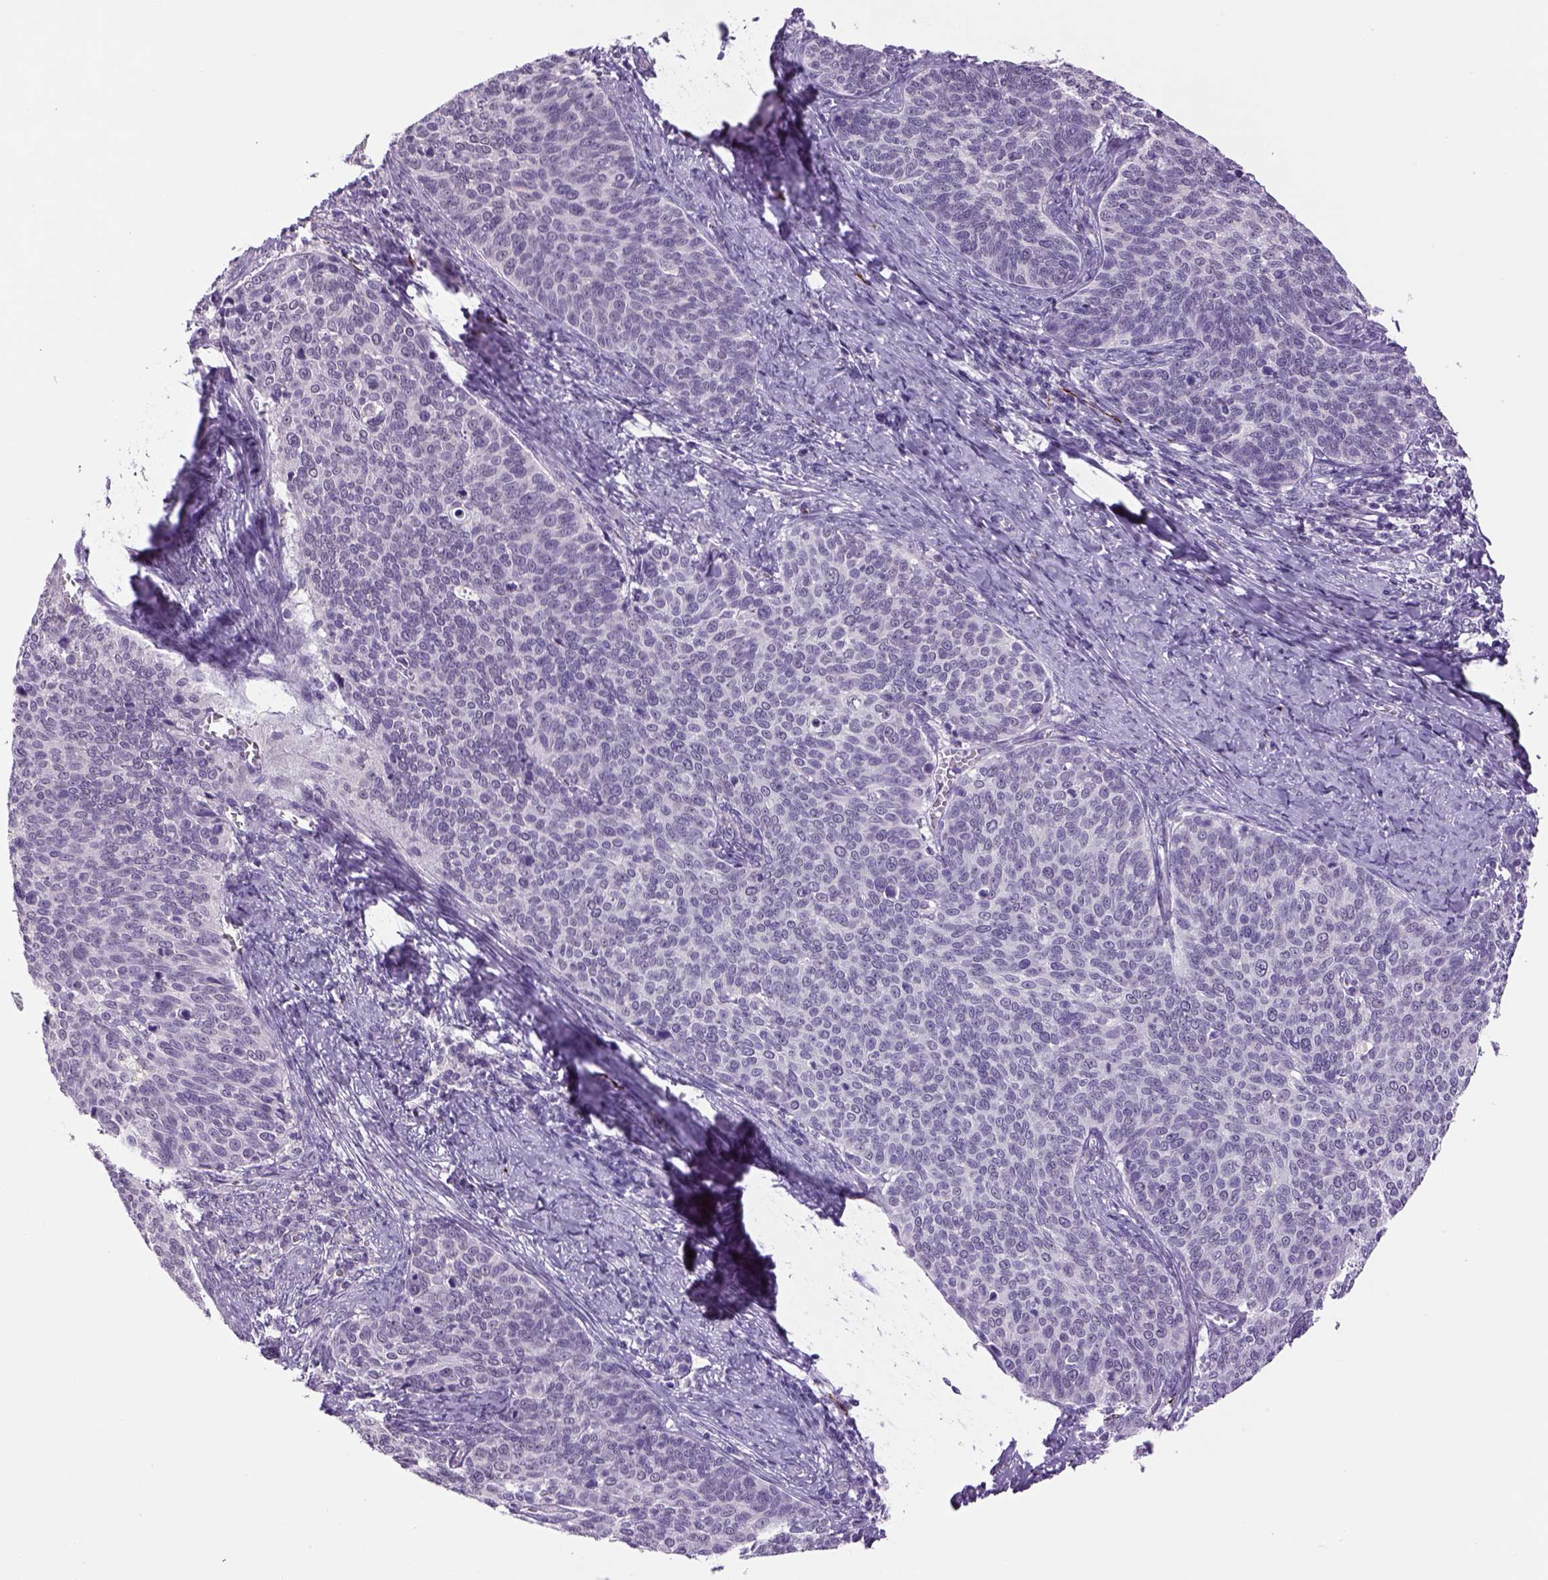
{"staining": {"intensity": "negative", "quantity": "none", "location": "none"}, "tissue": "cervical cancer", "cell_type": "Tumor cells", "image_type": "cancer", "snomed": [{"axis": "morphology", "description": "Normal tissue, NOS"}, {"axis": "morphology", "description": "Squamous cell carcinoma, NOS"}, {"axis": "topography", "description": "Cervix"}], "caption": "Human squamous cell carcinoma (cervical) stained for a protein using immunohistochemistry demonstrates no staining in tumor cells.", "gene": "DBH", "patient": {"sex": "female", "age": 39}}